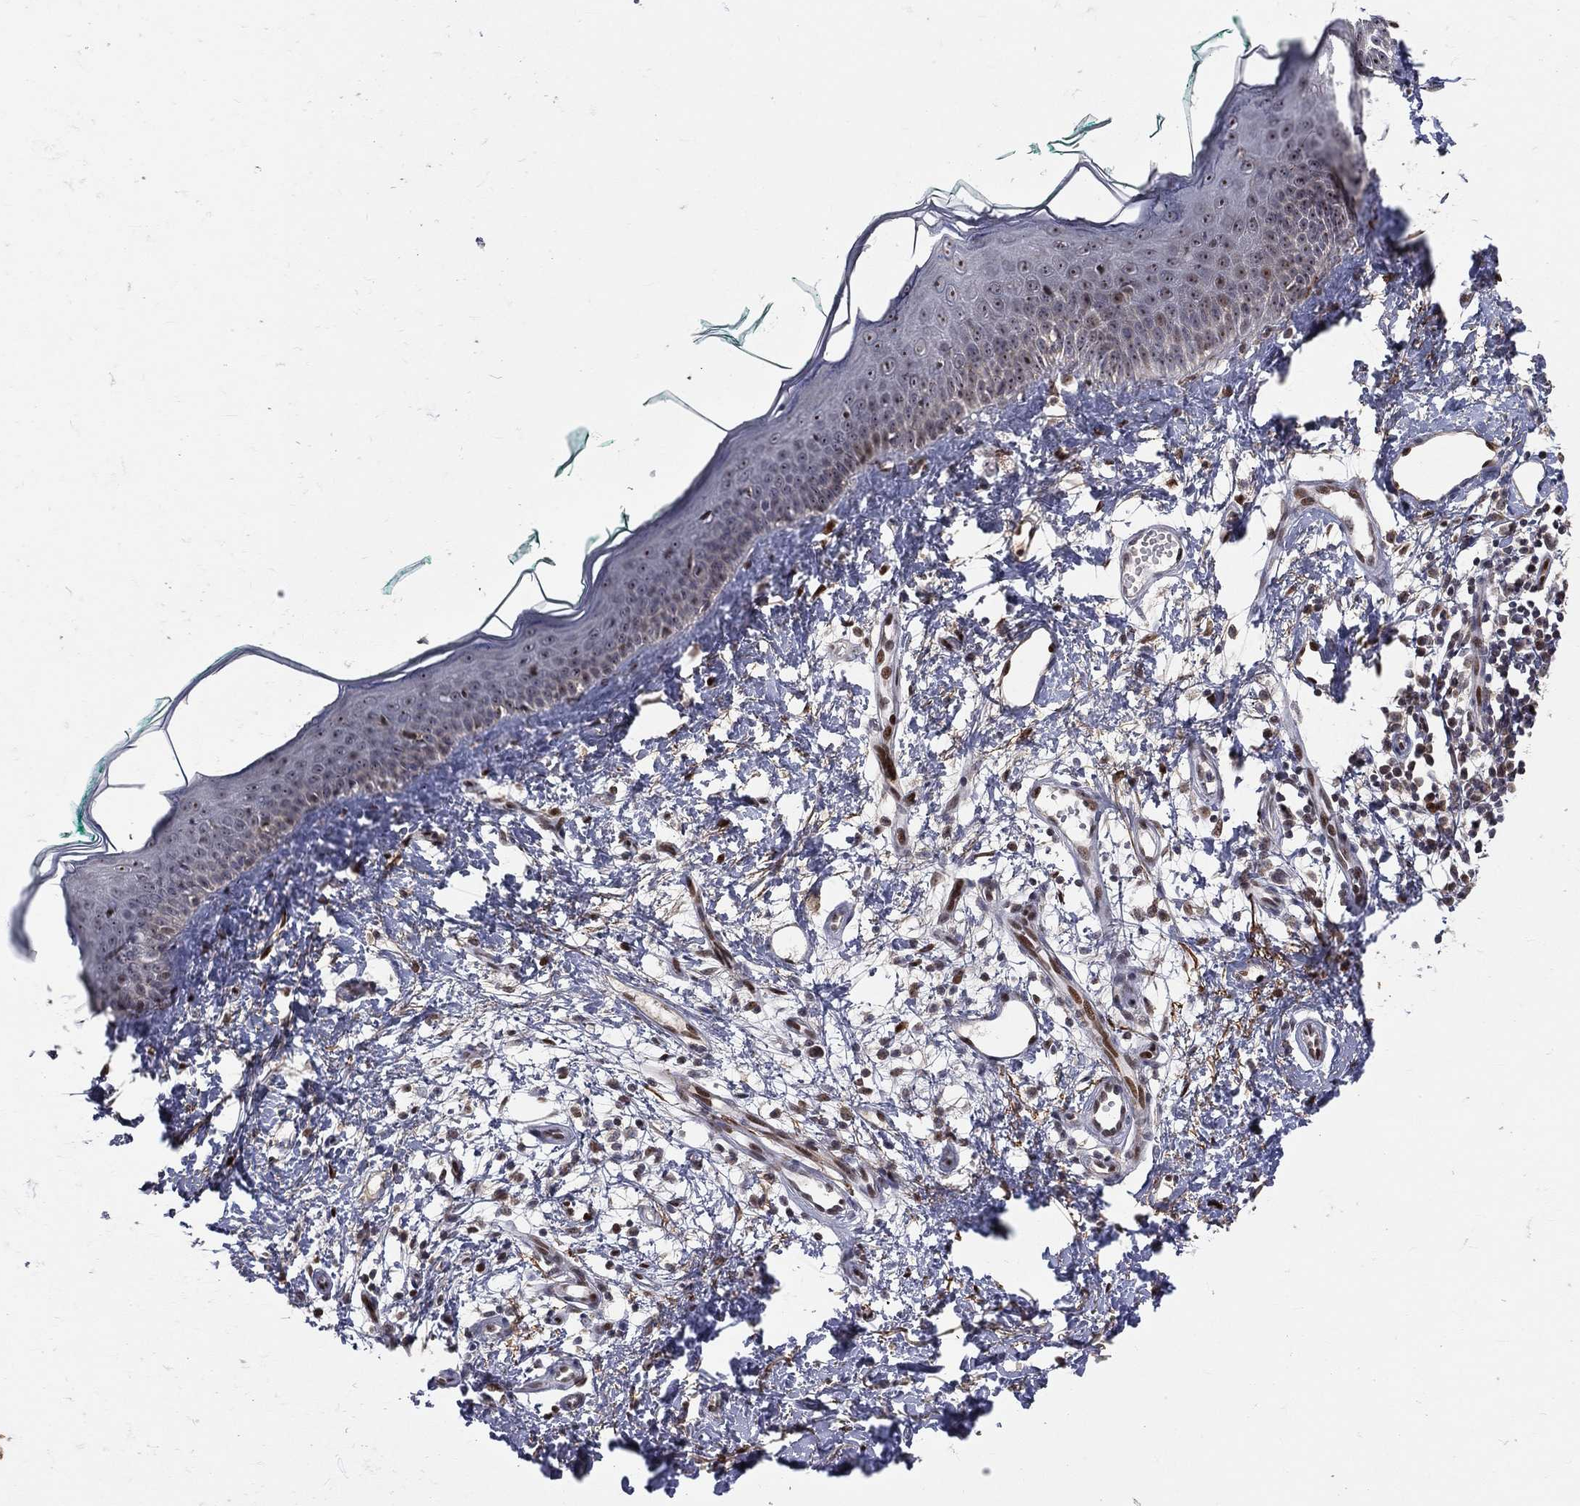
{"staining": {"intensity": "negative", "quantity": "none", "location": "none"}, "tissue": "skin", "cell_type": "Fibroblasts", "image_type": "normal", "snomed": [{"axis": "morphology", "description": "Normal tissue, NOS"}, {"axis": "morphology", "description": "Basal cell carcinoma"}, {"axis": "topography", "description": "Skin"}], "caption": "Fibroblasts show no significant expression in benign skin. (DAB immunohistochemistry (IHC) with hematoxylin counter stain).", "gene": "ZEB1", "patient": {"sex": "male", "age": 33}}